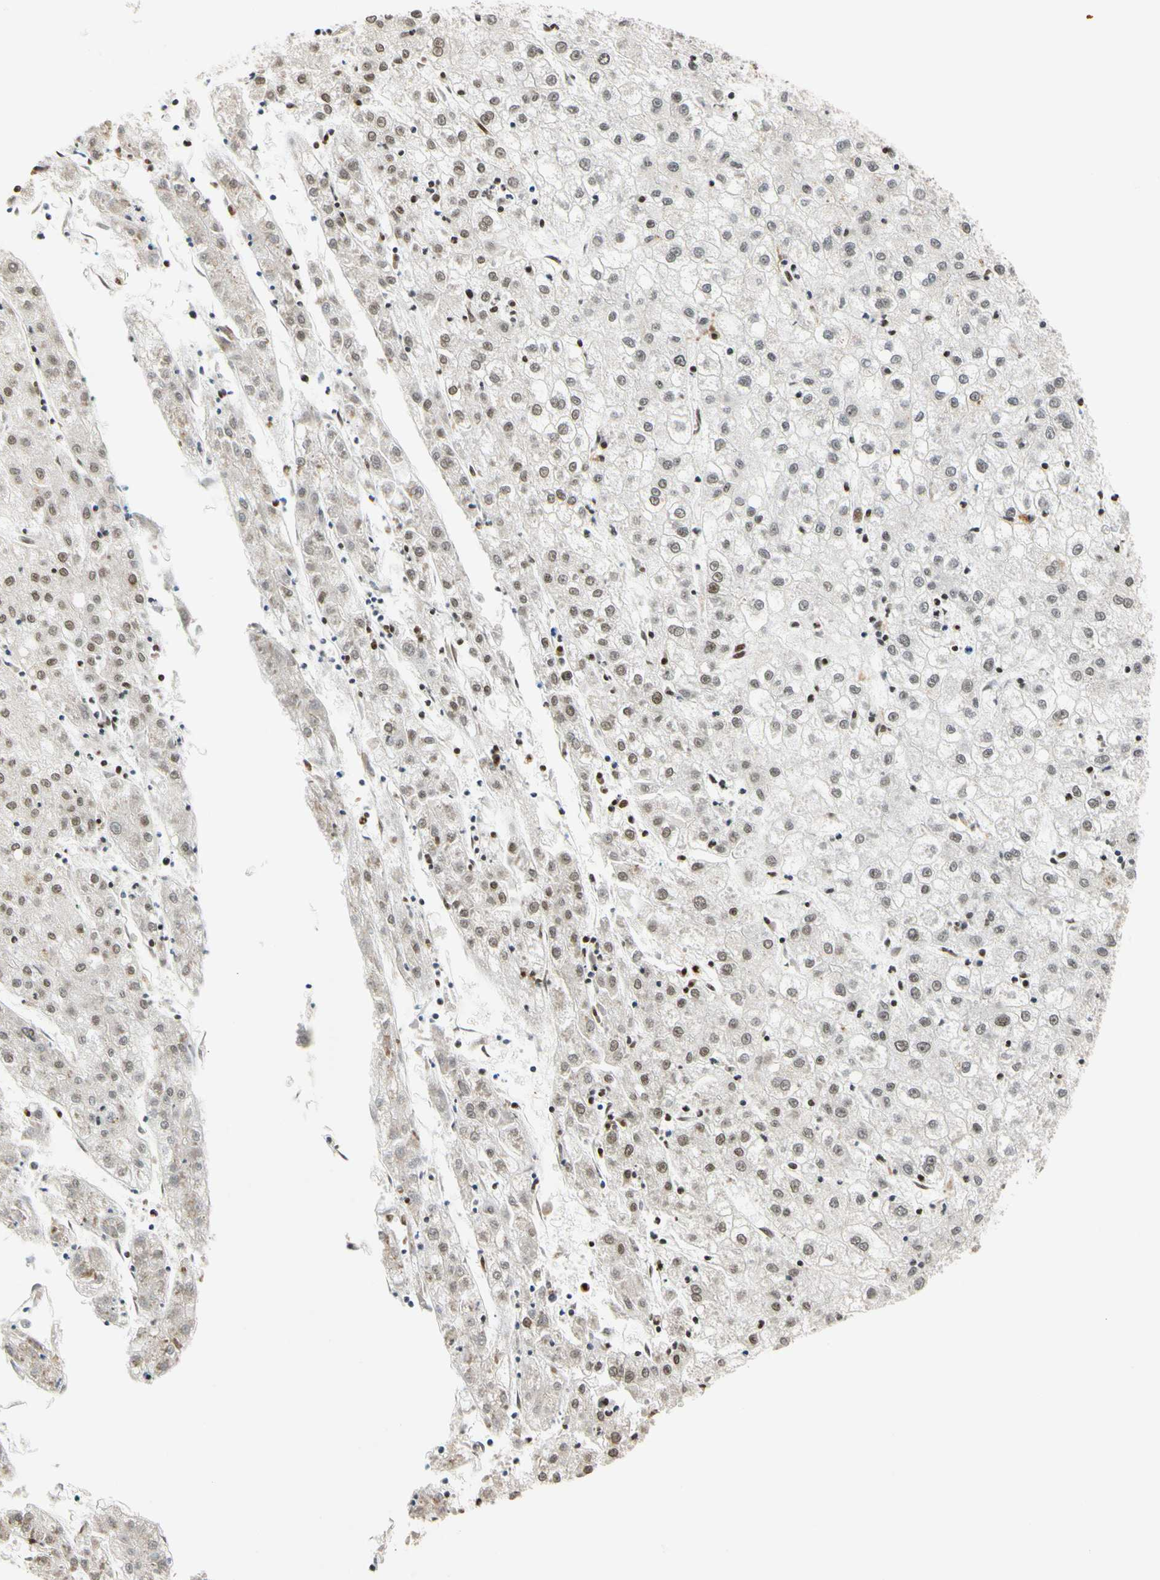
{"staining": {"intensity": "weak", "quantity": "25%-75%", "location": "nuclear"}, "tissue": "liver cancer", "cell_type": "Tumor cells", "image_type": "cancer", "snomed": [{"axis": "morphology", "description": "Carcinoma, Hepatocellular, NOS"}, {"axis": "topography", "description": "Liver"}], "caption": "IHC photomicrograph of neoplastic tissue: human hepatocellular carcinoma (liver) stained using immunohistochemistry (IHC) displays low levels of weak protein expression localized specifically in the nuclear of tumor cells, appearing as a nuclear brown color.", "gene": "CDK7", "patient": {"sex": "male", "age": 72}}